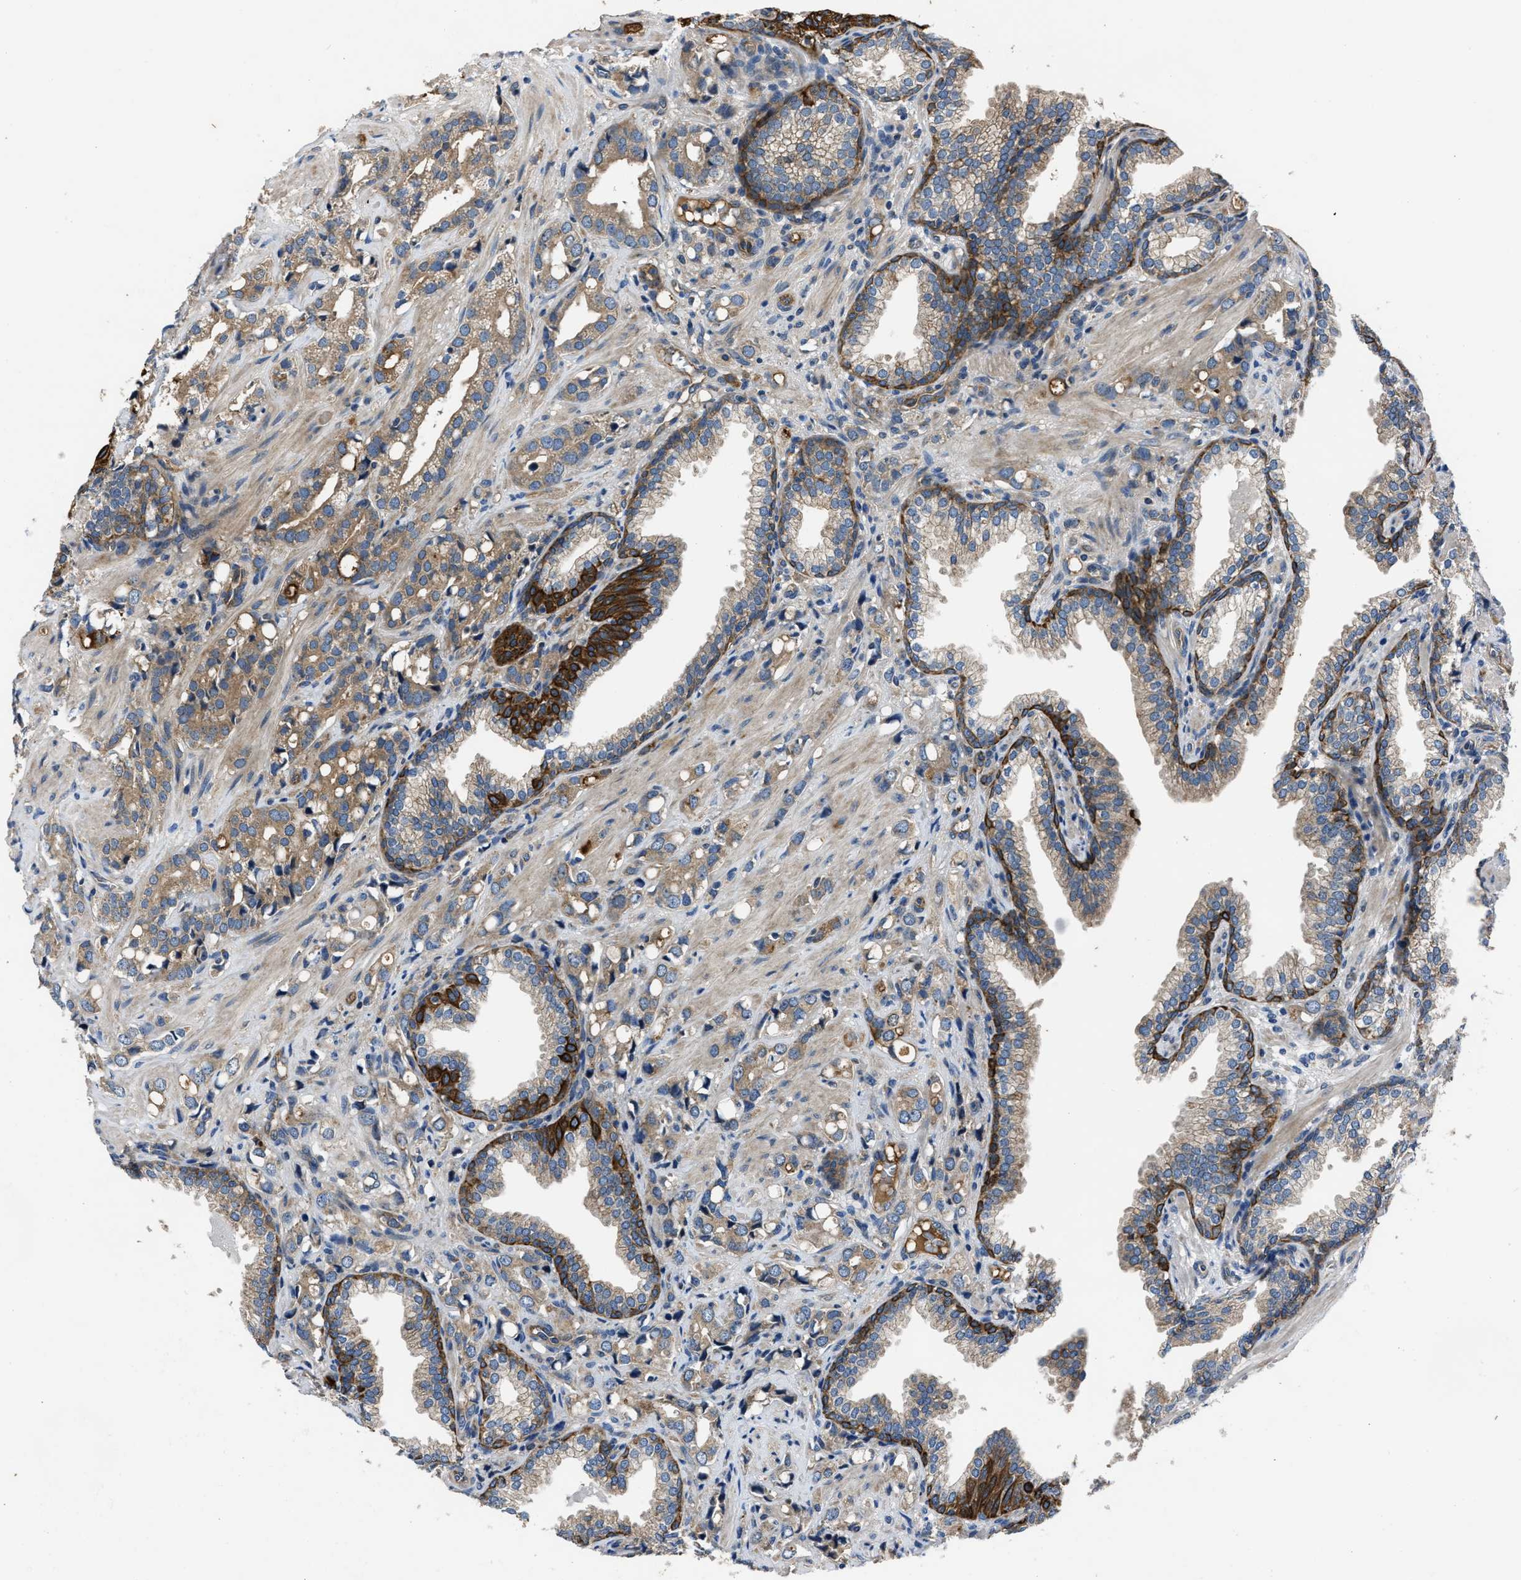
{"staining": {"intensity": "moderate", "quantity": ">75%", "location": "cytoplasmic/membranous"}, "tissue": "prostate cancer", "cell_type": "Tumor cells", "image_type": "cancer", "snomed": [{"axis": "morphology", "description": "Adenocarcinoma, High grade"}, {"axis": "topography", "description": "Prostate"}], "caption": "Protein expression by immunohistochemistry (IHC) displays moderate cytoplasmic/membranous expression in about >75% of tumor cells in prostate high-grade adenocarcinoma.", "gene": "ERC1", "patient": {"sex": "male", "age": 52}}